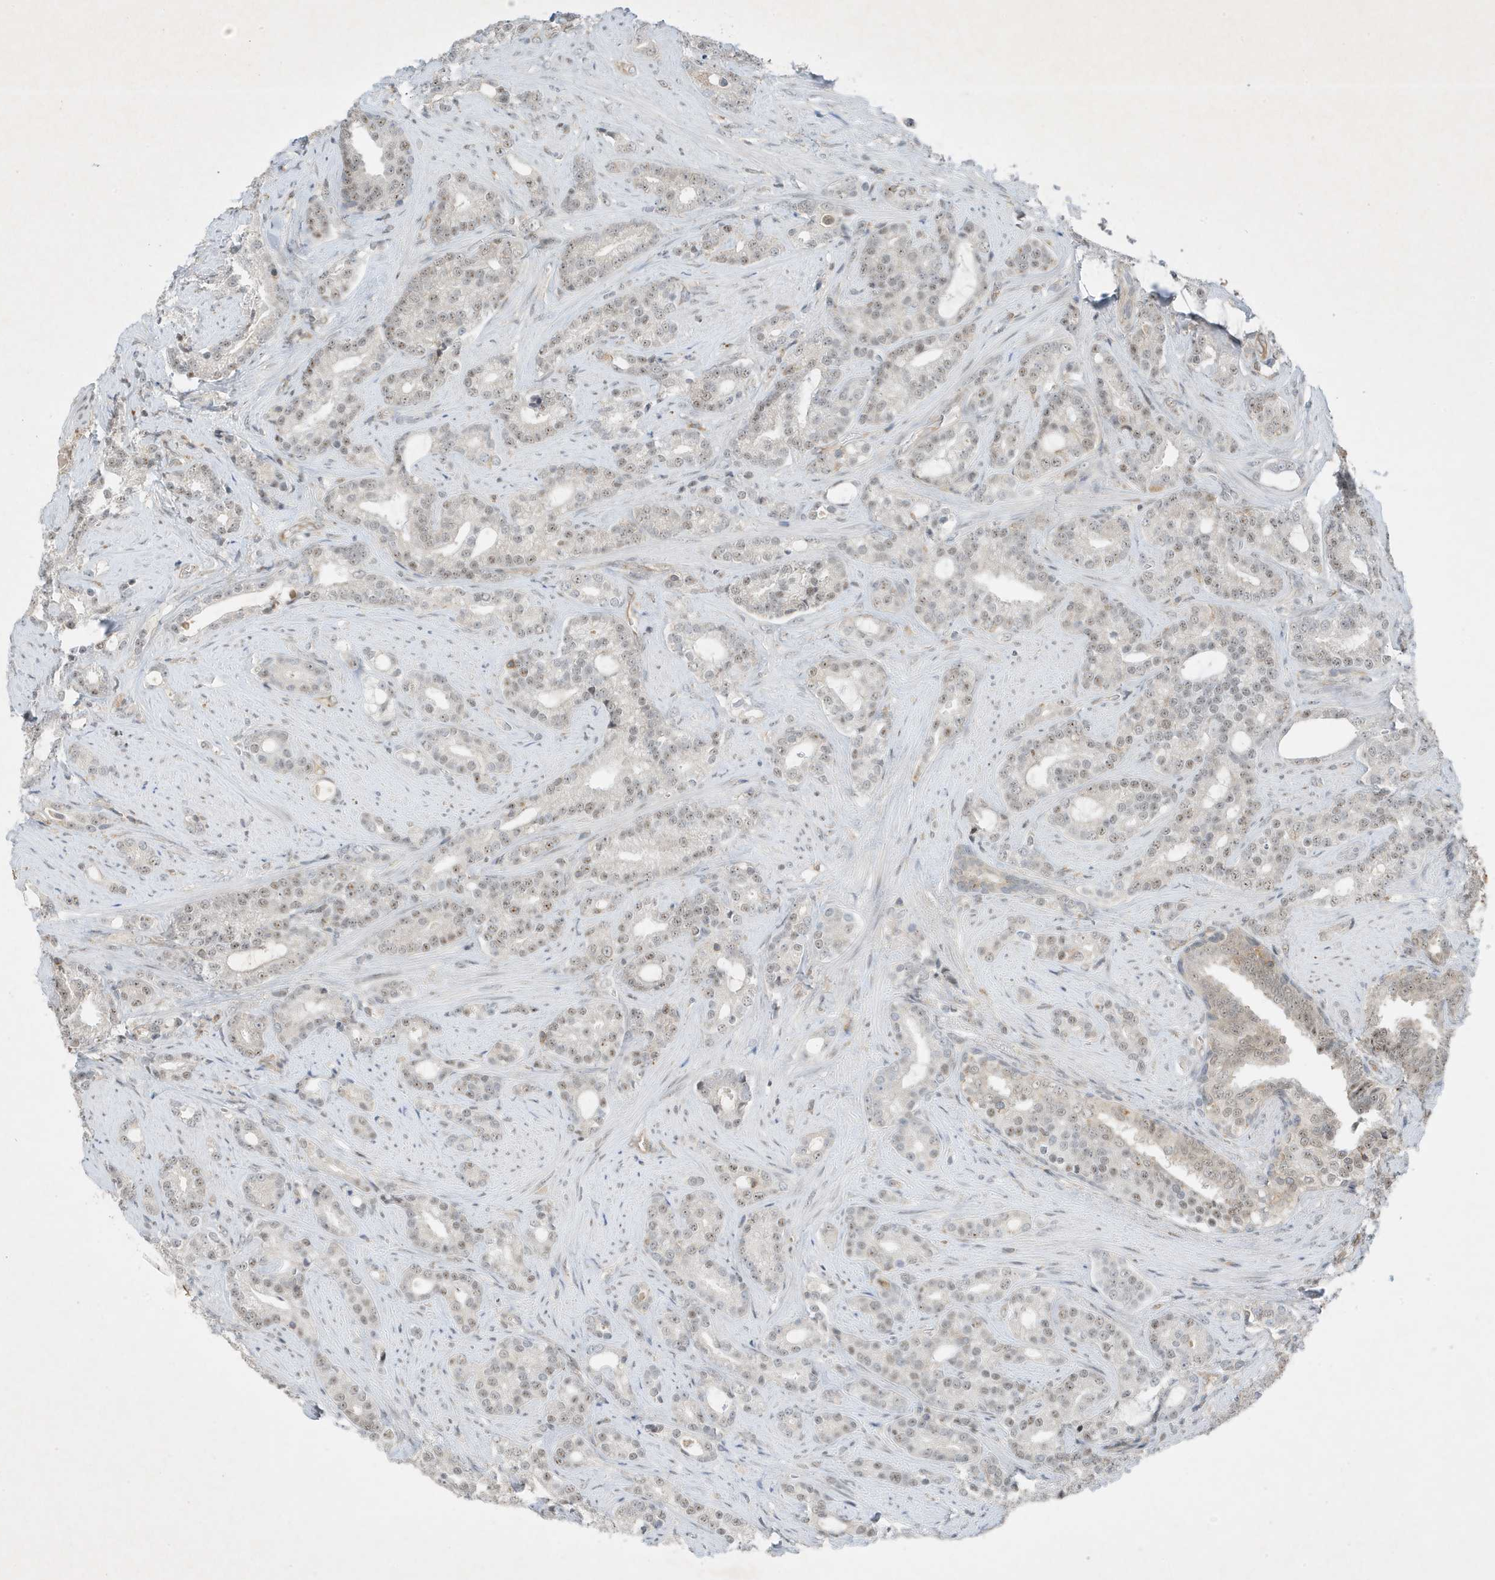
{"staining": {"intensity": "weak", "quantity": "25%-75%", "location": "nuclear"}, "tissue": "prostate cancer", "cell_type": "Tumor cells", "image_type": "cancer", "snomed": [{"axis": "morphology", "description": "Adenocarcinoma, High grade"}, {"axis": "topography", "description": "Prostate and seminal vesicle, NOS"}], "caption": "Immunohistochemistry micrograph of neoplastic tissue: prostate cancer (high-grade adenocarcinoma) stained using IHC demonstrates low levels of weak protein expression localized specifically in the nuclear of tumor cells, appearing as a nuclear brown color.", "gene": "MAST3", "patient": {"sex": "male", "age": 67}}